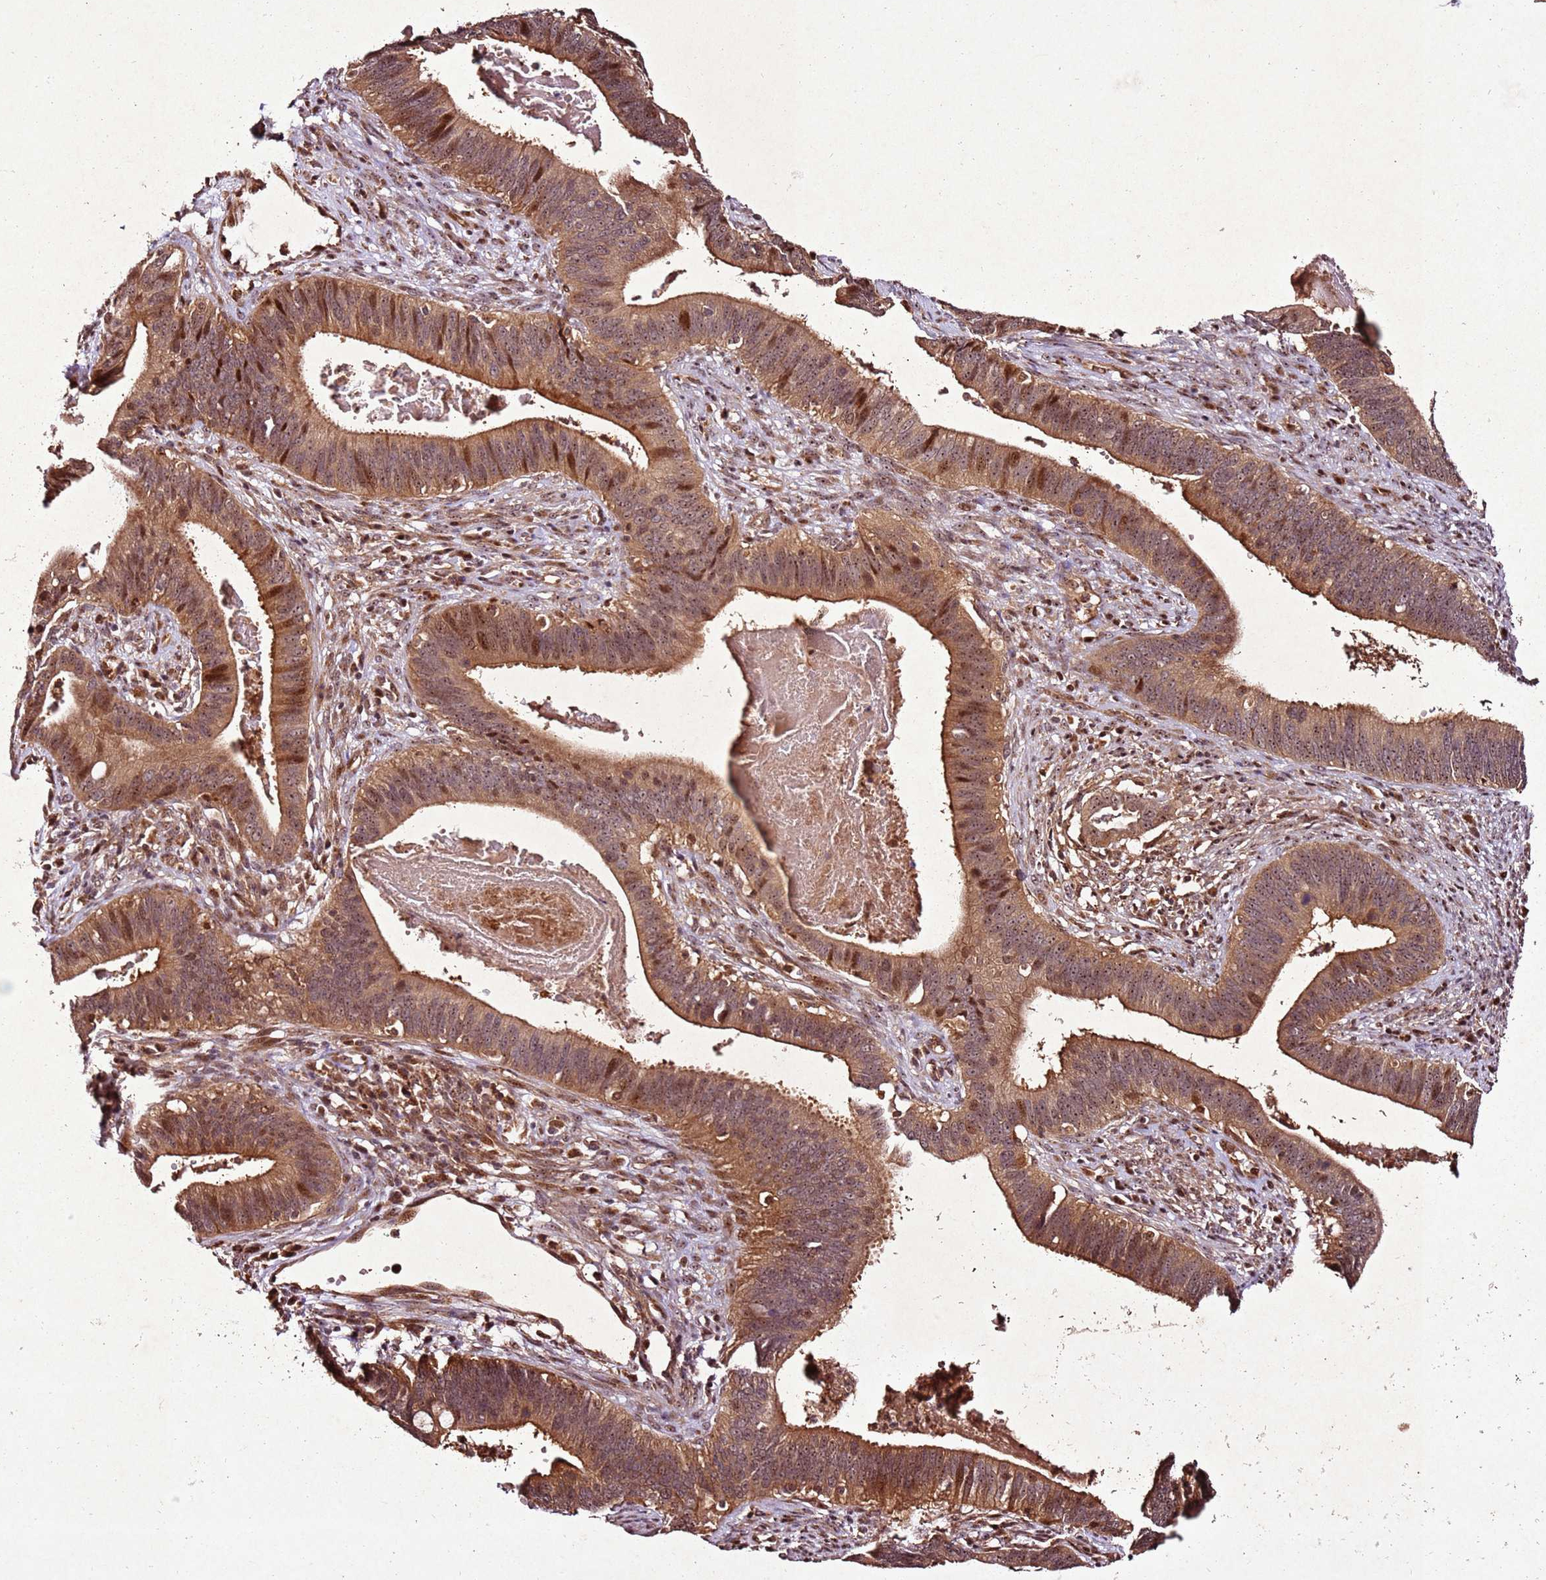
{"staining": {"intensity": "moderate", "quantity": ">75%", "location": "cytoplasmic/membranous,nuclear"}, "tissue": "cervical cancer", "cell_type": "Tumor cells", "image_type": "cancer", "snomed": [{"axis": "morphology", "description": "Adenocarcinoma, NOS"}, {"axis": "topography", "description": "Cervix"}], "caption": "DAB immunohistochemical staining of cervical cancer reveals moderate cytoplasmic/membranous and nuclear protein staining in about >75% of tumor cells. The protein of interest is shown in brown color, while the nuclei are stained blue.", "gene": "PTMA", "patient": {"sex": "female", "age": 42}}